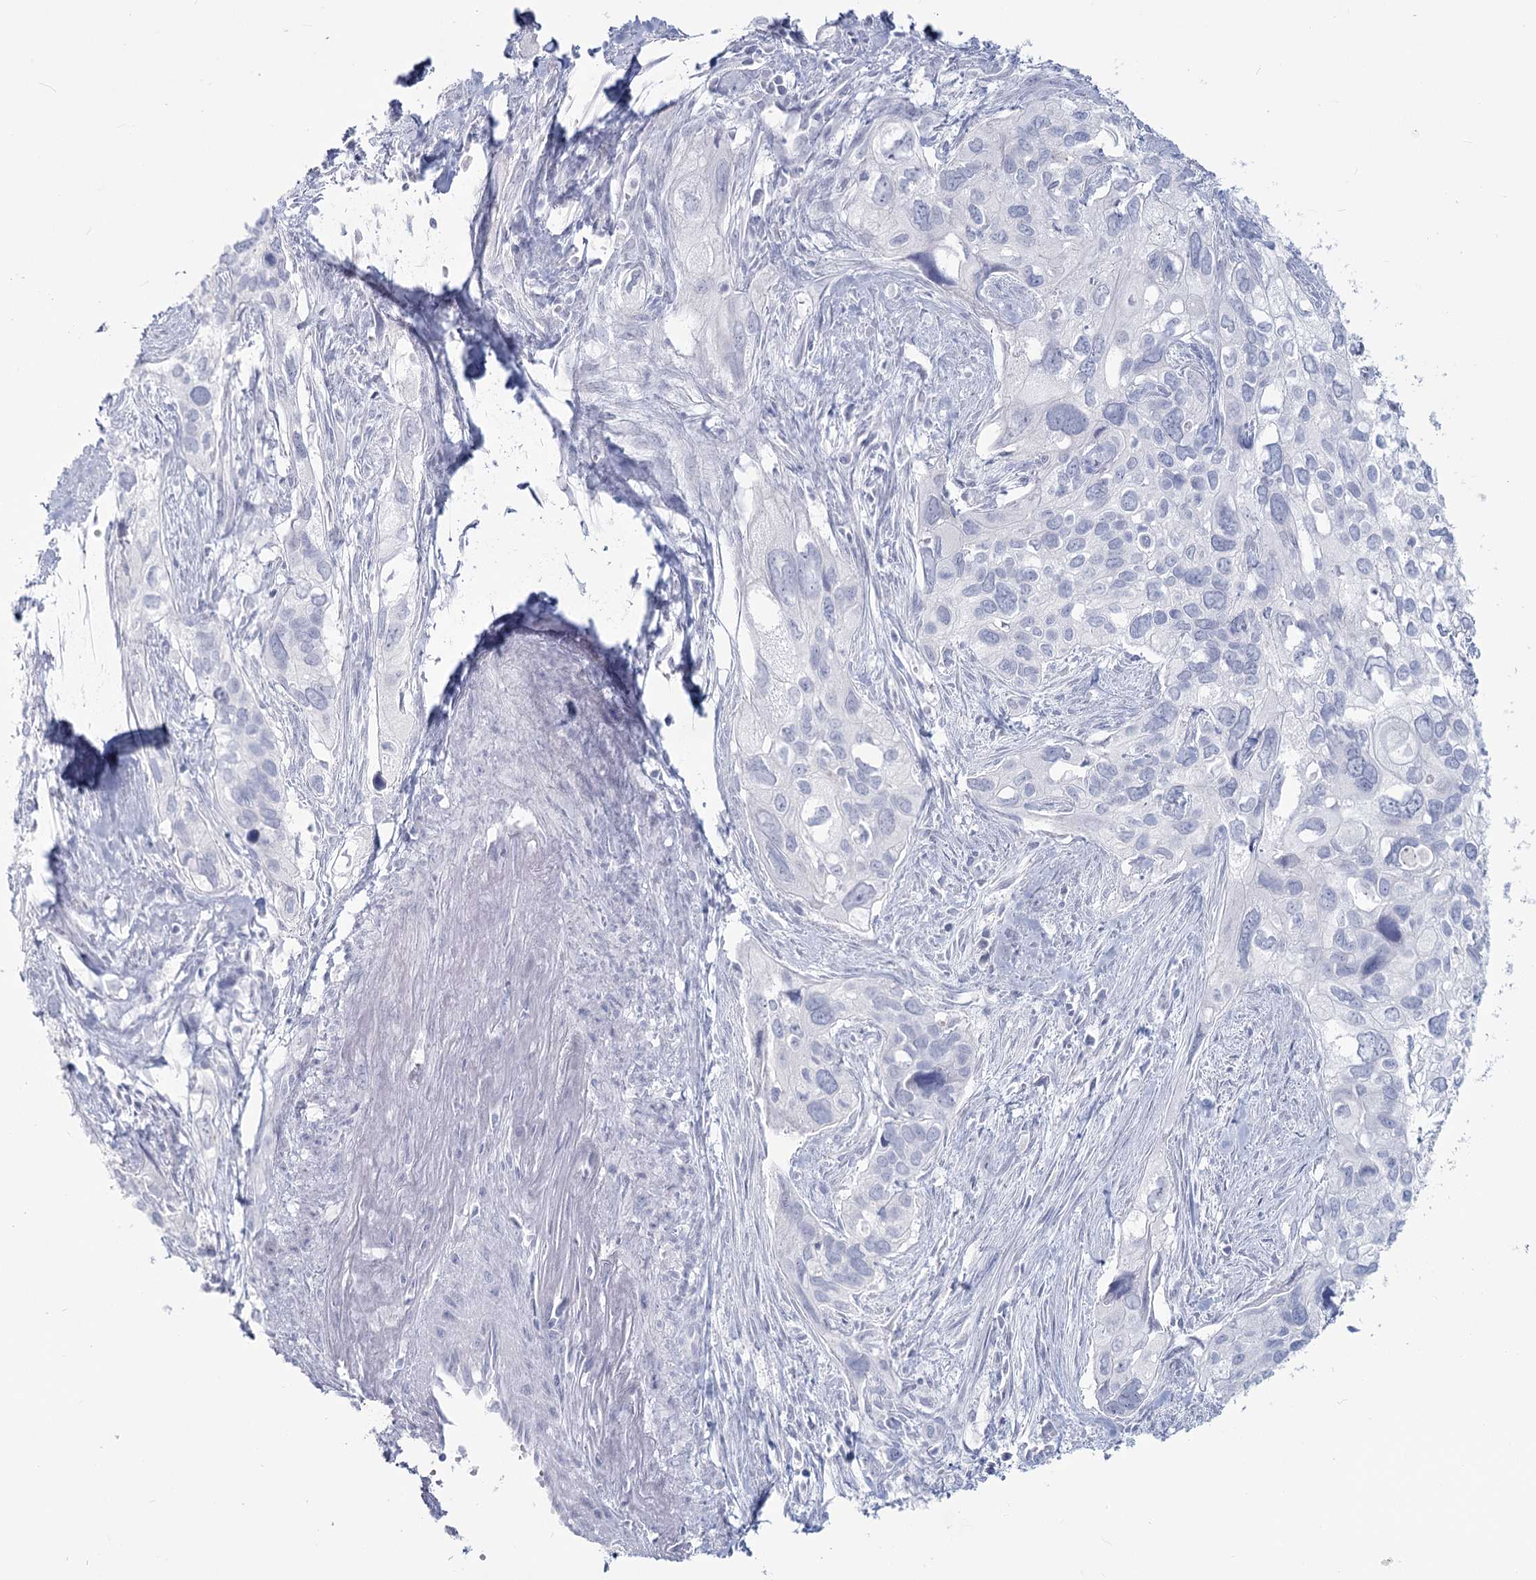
{"staining": {"intensity": "negative", "quantity": "none", "location": "none"}, "tissue": "cervical cancer", "cell_type": "Tumor cells", "image_type": "cancer", "snomed": [{"axis": "morphology", "description": "Squamous cell carcinoma, NOS"}, {"axis": "topography", "description": "Cervix"}], "caption": "The photomicrograph demonstrates no staining of tumor cells in cervical cancer.", "gene": "SLC6A19", "patient": {"sex": "female", "age": 55}}